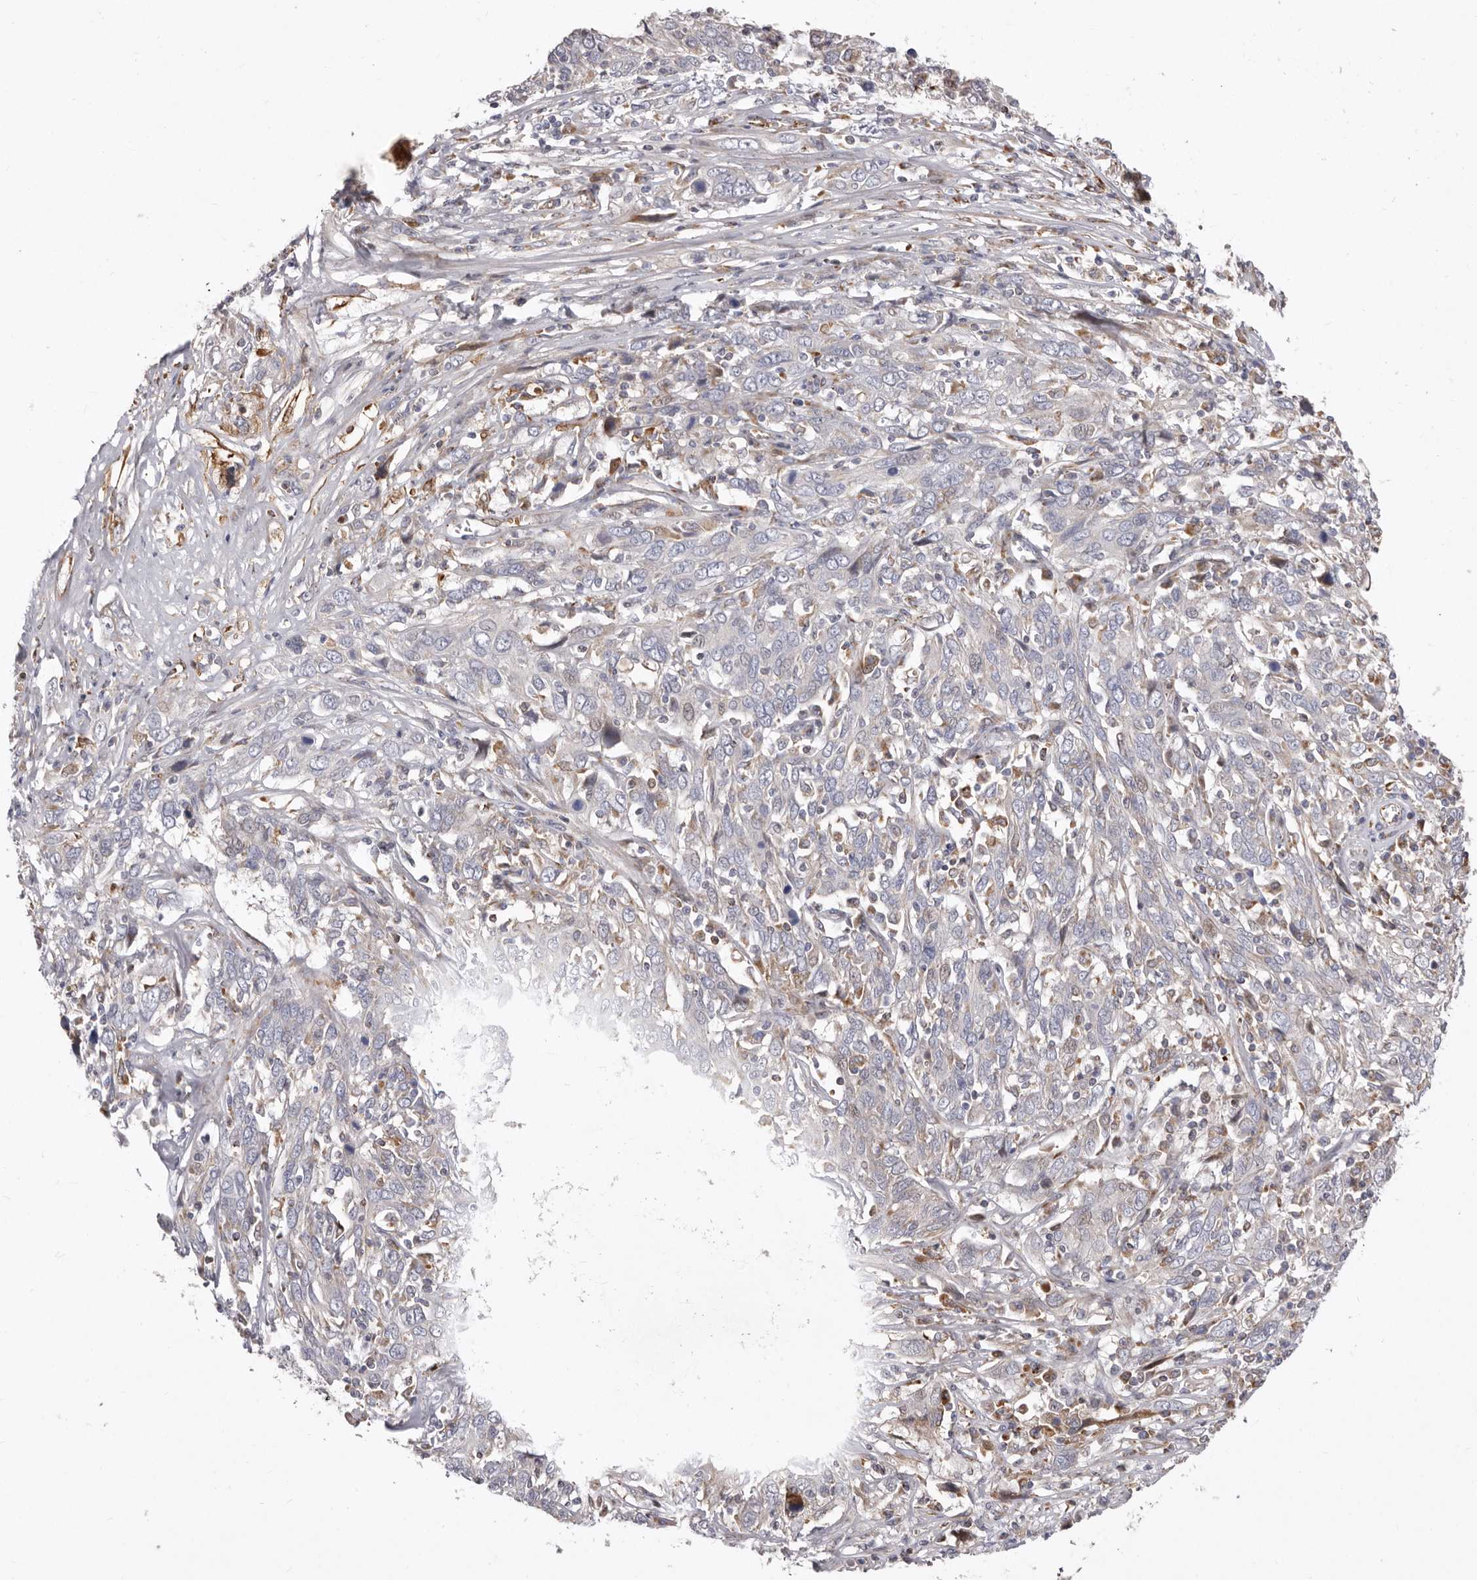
{"staining": {"intensity": "negative", "quantity": "none", "location": "none"}, "tissue": "cervical cancer", "cell_type": "Tumor cells", "image_type": "cancer", "snomed": [{"axis": "morphology", "description": "Squamous cell carcinoma, NOS"}, {"axis": "topography", "description": "Cervix"}], "caption": "The immunohistochemistry micrograph has no significant staining in tumor cells of cervical cancer tissue.", "gene": "NUBPL", "patient": {"sex": "female", "age": 46}}